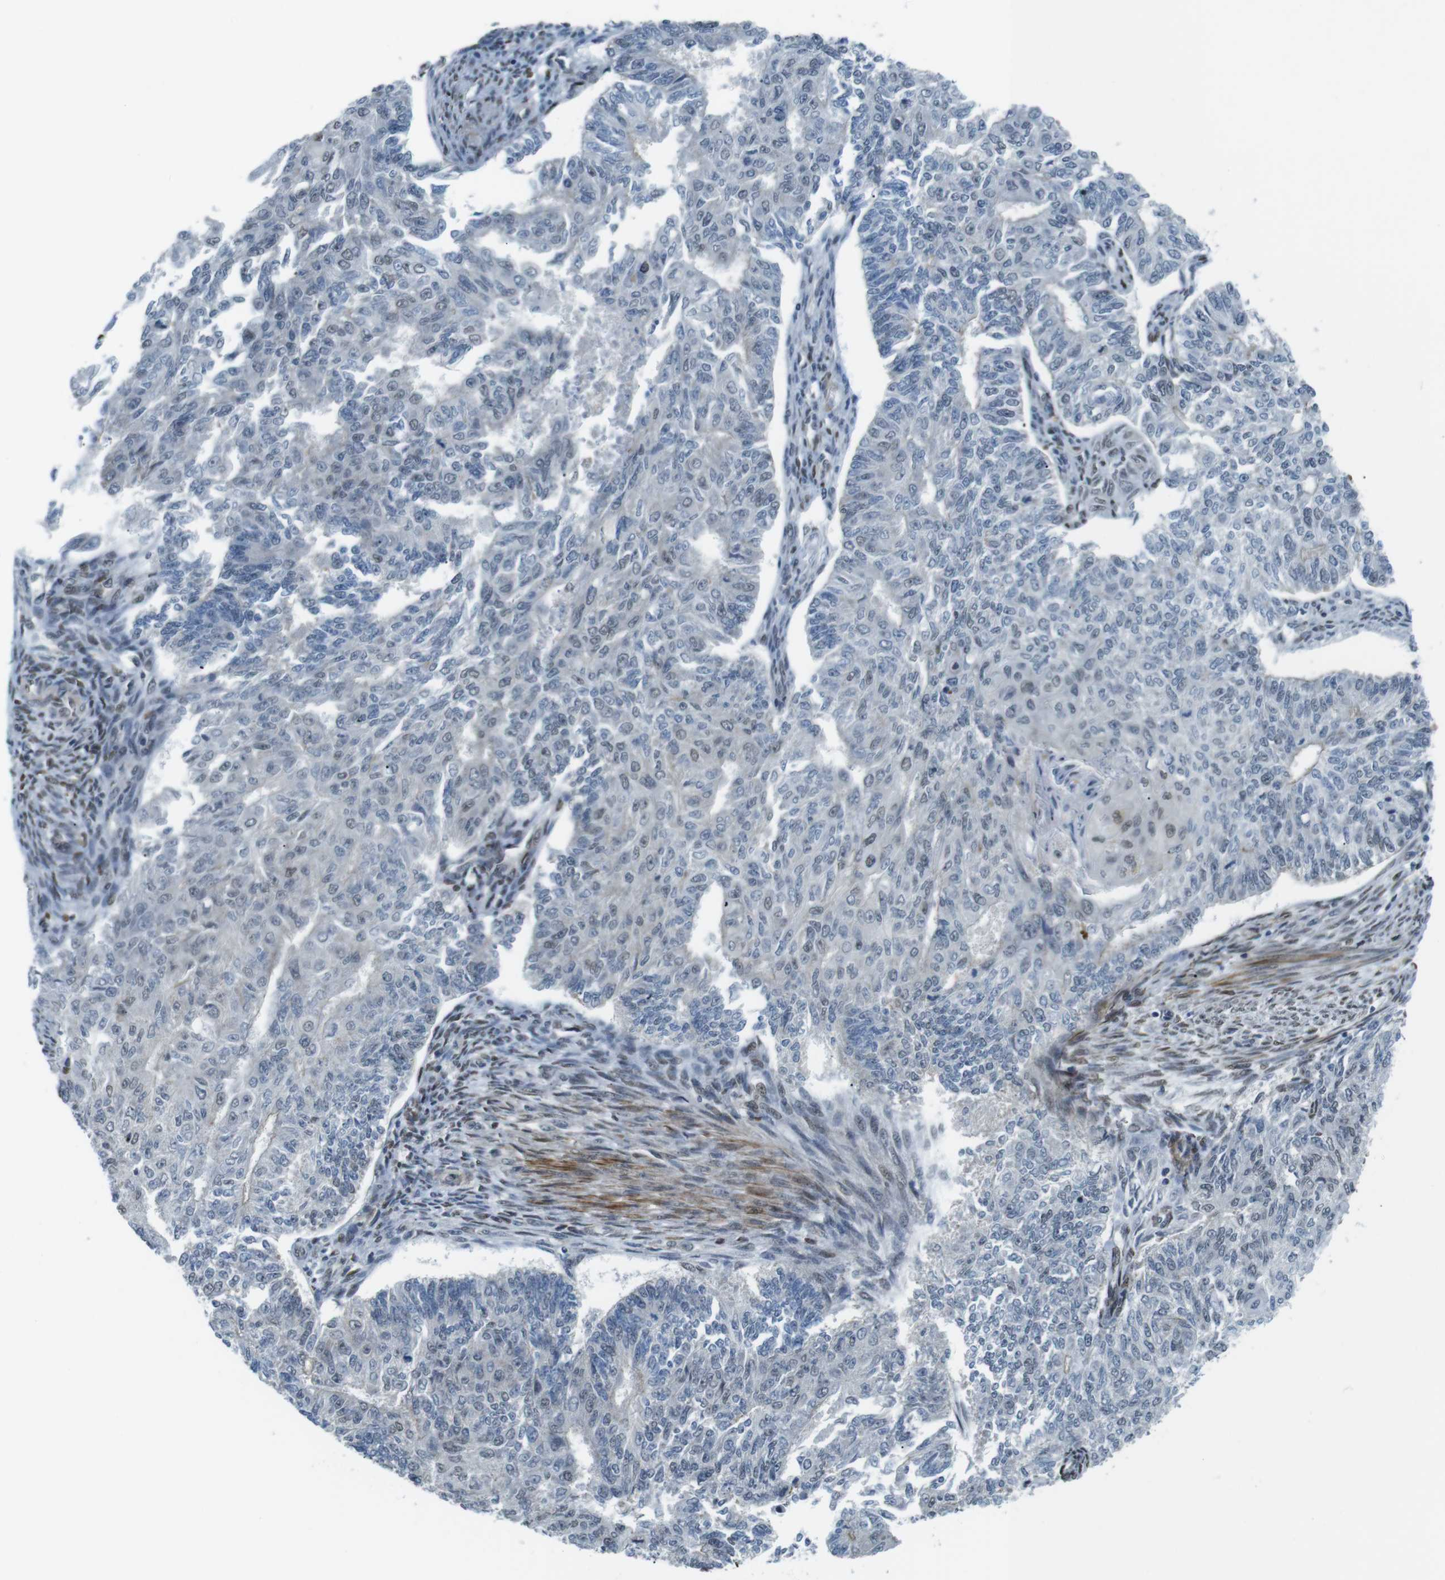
{"staining": {"intensity": "negative", "quantity": "none", "location": "none"}, "tissue": "endometrial cancer", "cell_type": "Tumor cells", "image_type": "cancer", "snomed": [{"axis": "morphology", "description": "Adenocarcinoma, NOS"}, {"axis": "topography", "description": "Endometrium"}], "caption": "The histopathology image displays no significant positivity in tumor cells of endometrial cancer. (DAB IHC with hematoxylin counter stain).", "gene": "USP7", "patient": {"sex": "female", "age": 32}}